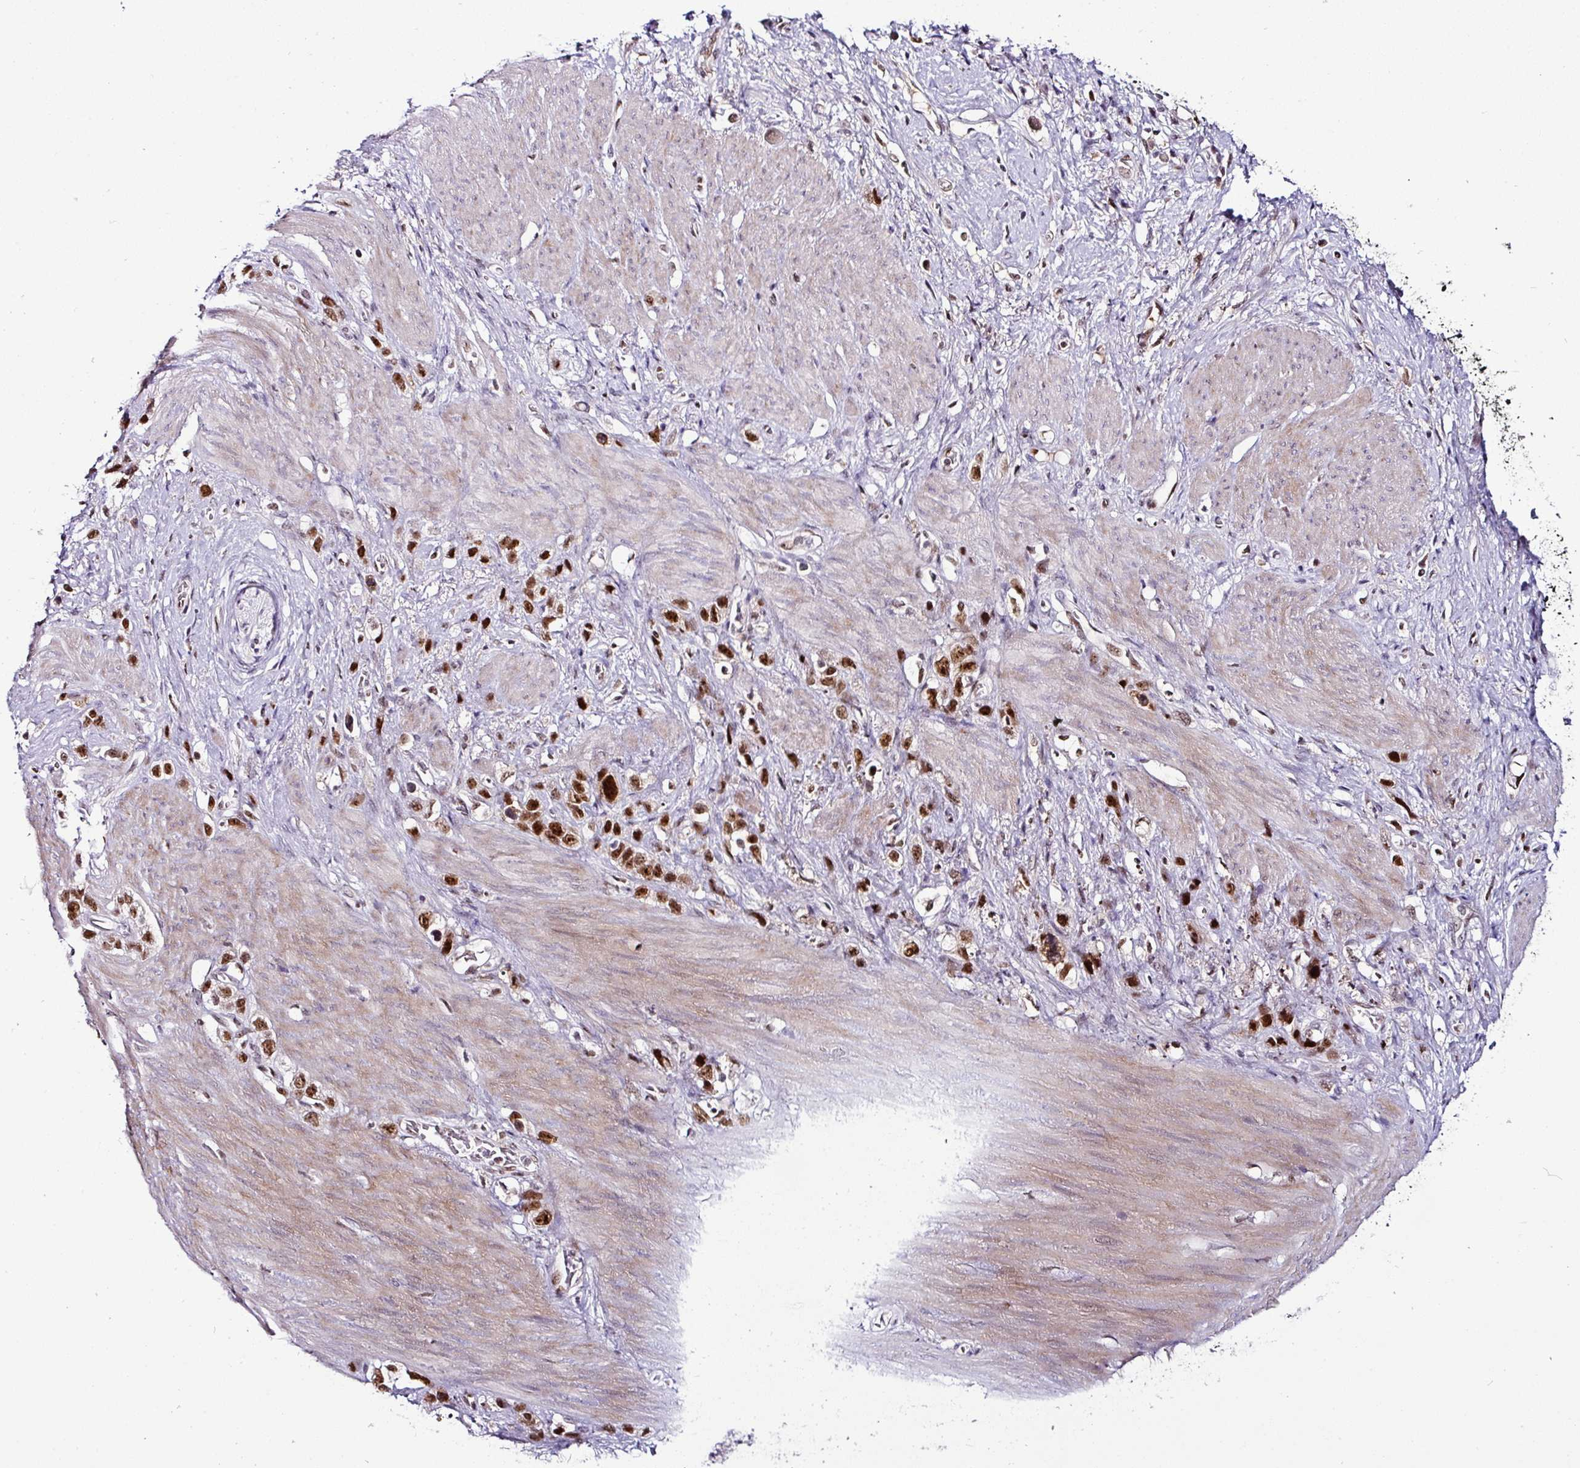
{"staining": {"intensity": "strong", "quantity": ">75%", "location": "nuclear"}, "tissue": "stomach cancer", "cell_type": "Tumor cells", "image_type": "cancer", "snomed": [{"axis": "morphology", "description": "Adenocarcinoma, NOS"}, {"axis": "topography", "description": "Stomach"}], "caption": "This photomicrograph shows immunohistochemistry staining of stomach adenocarcinoma, with high strong nuclear positivity in about >75% of tumor cells.", "gene": "KLF16", "patient": {"sex": "female", "age": 65}}